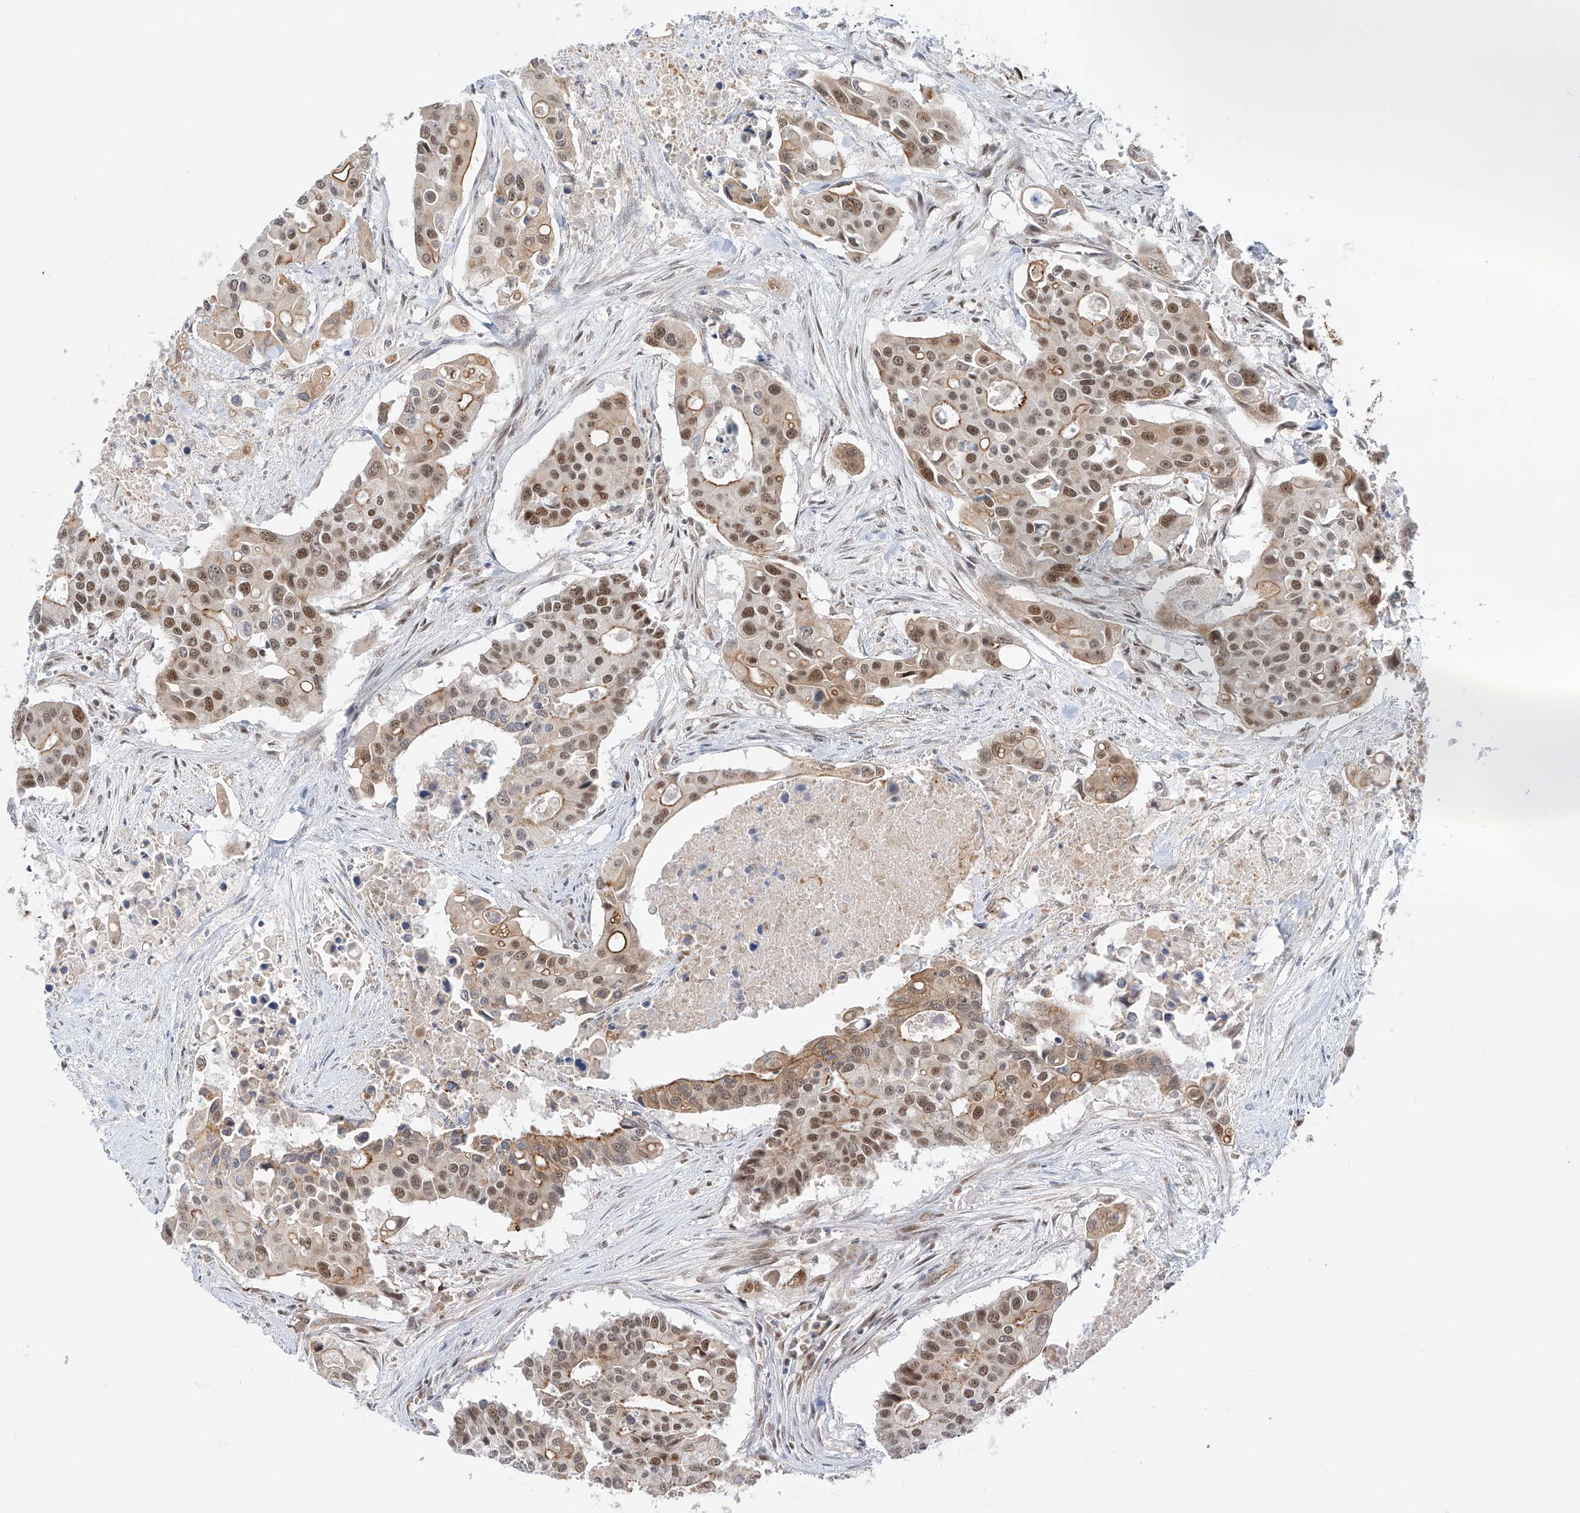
{"staining": {"intensity": "moderate", "quantity": ">75%", "location": "nuclear"}, "tissue": "colorectal cancer", "cell_type": "Tumor cells", "image_type": "cancer", "snomed": [{"axis": "morphology", "description": "Adenocarcinoma, NOS"}, {"axis": "topography", "description": "Colon"}], "caption": "Immunohistochemical staining of colorectal adenocarcinoma demonstrates moderate nuclear protein positivity in approximately >75% of tumor cells.", "gene": "POGK", "patient": {"sex": "male", "age": 77}}